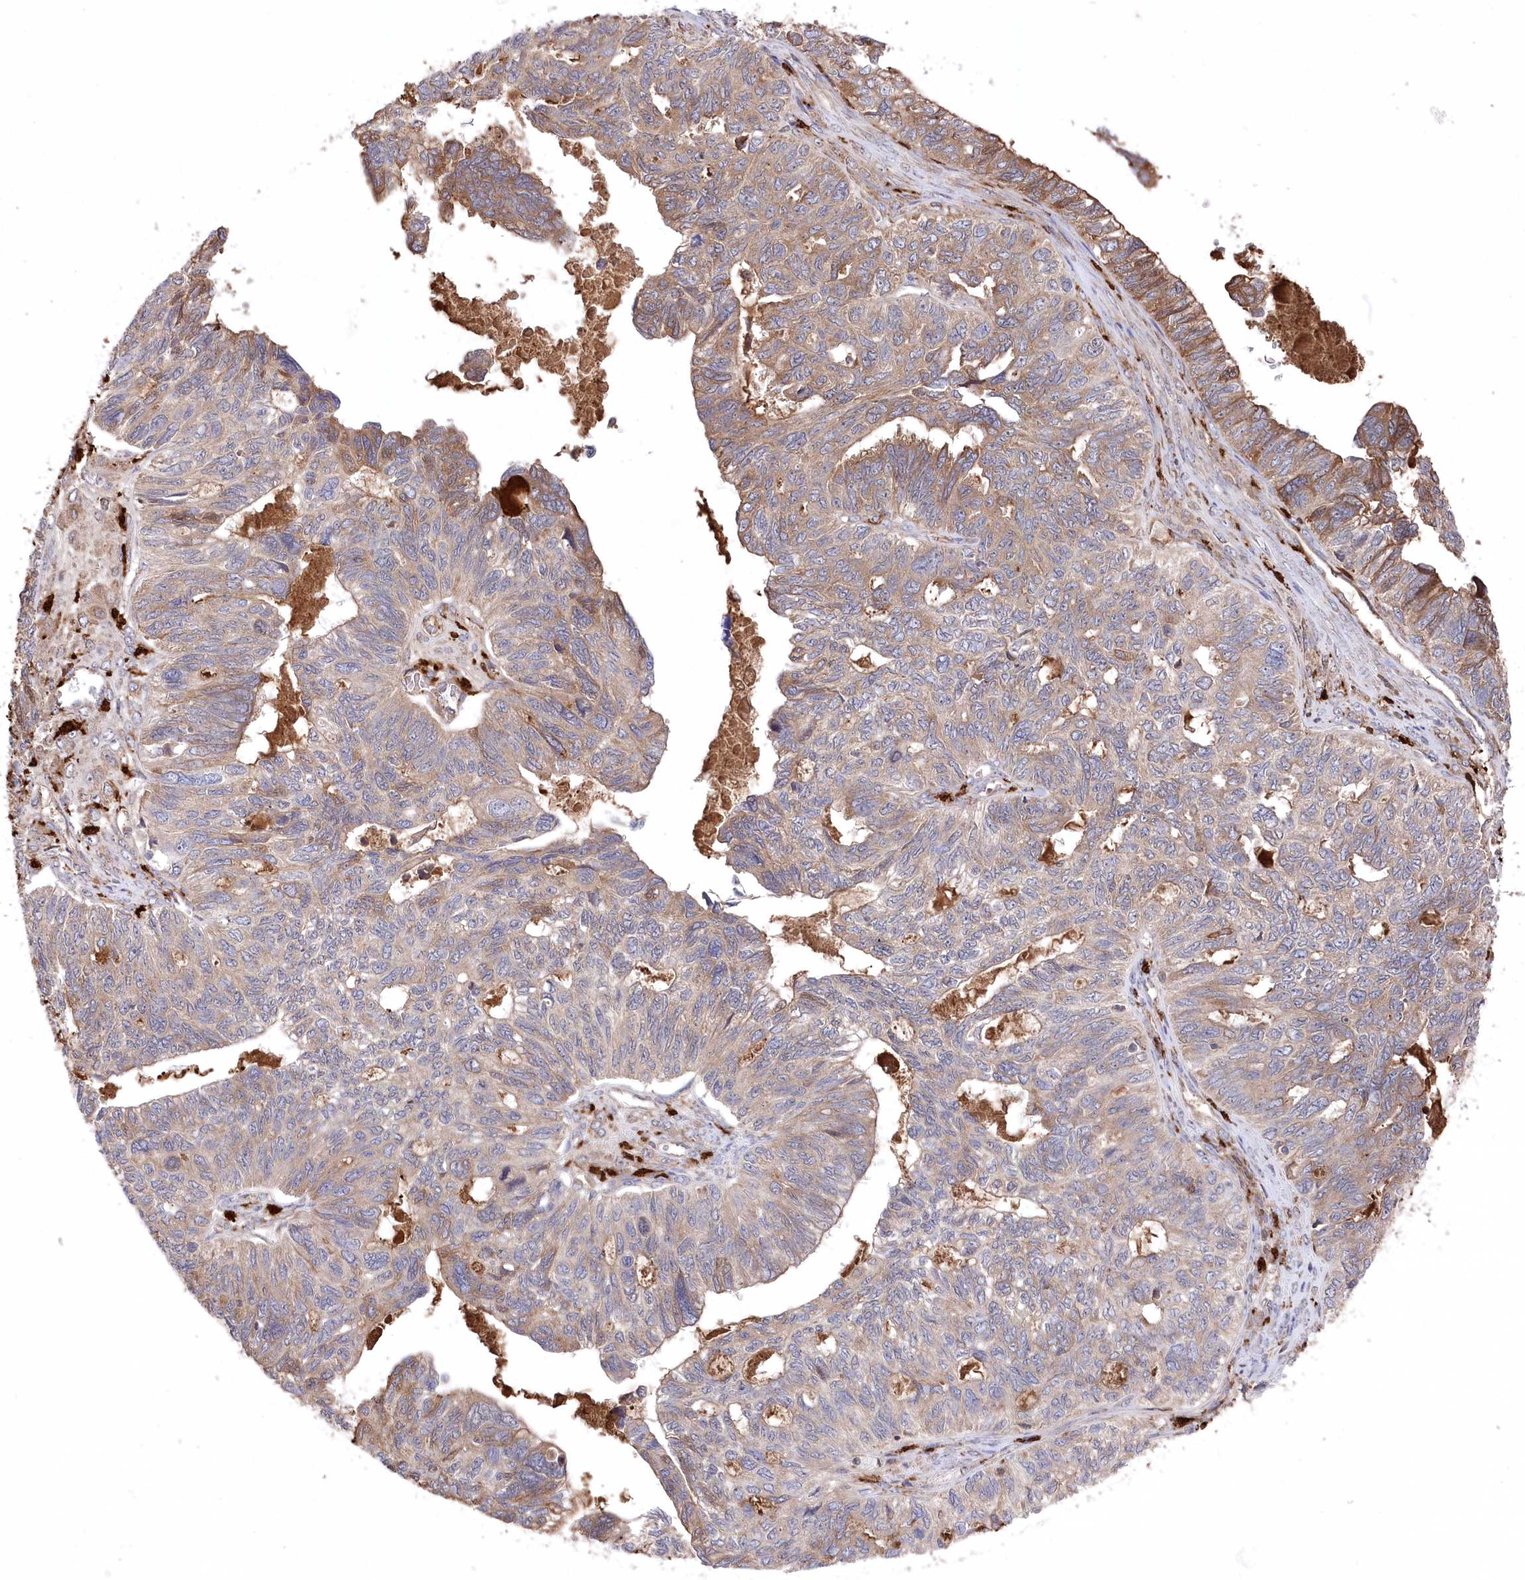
{"staining": {"intensity": "moderate", "quantity": "25%-75%", "location": "cytoplasmic/membranous"}, "tissue": "ovarian cancer", "cell_type": "Tumor cells", "image_type": "cancer", "snomed": [{"axis": "morphology", "description": "Cystadenocarcinoma, serous, NOS"}, {"axis": "topography", "description": "Ovary"}], "caption": "Ovarian cancer stained with DAB immunohistochemistry (IHC) reveals medium levels of moderate cytoplasmic/membranous staining in approximately 25%-75% of tumor cells.", "gene": "PPP1R21", "patient": {"sex": "female", "age": 79}}